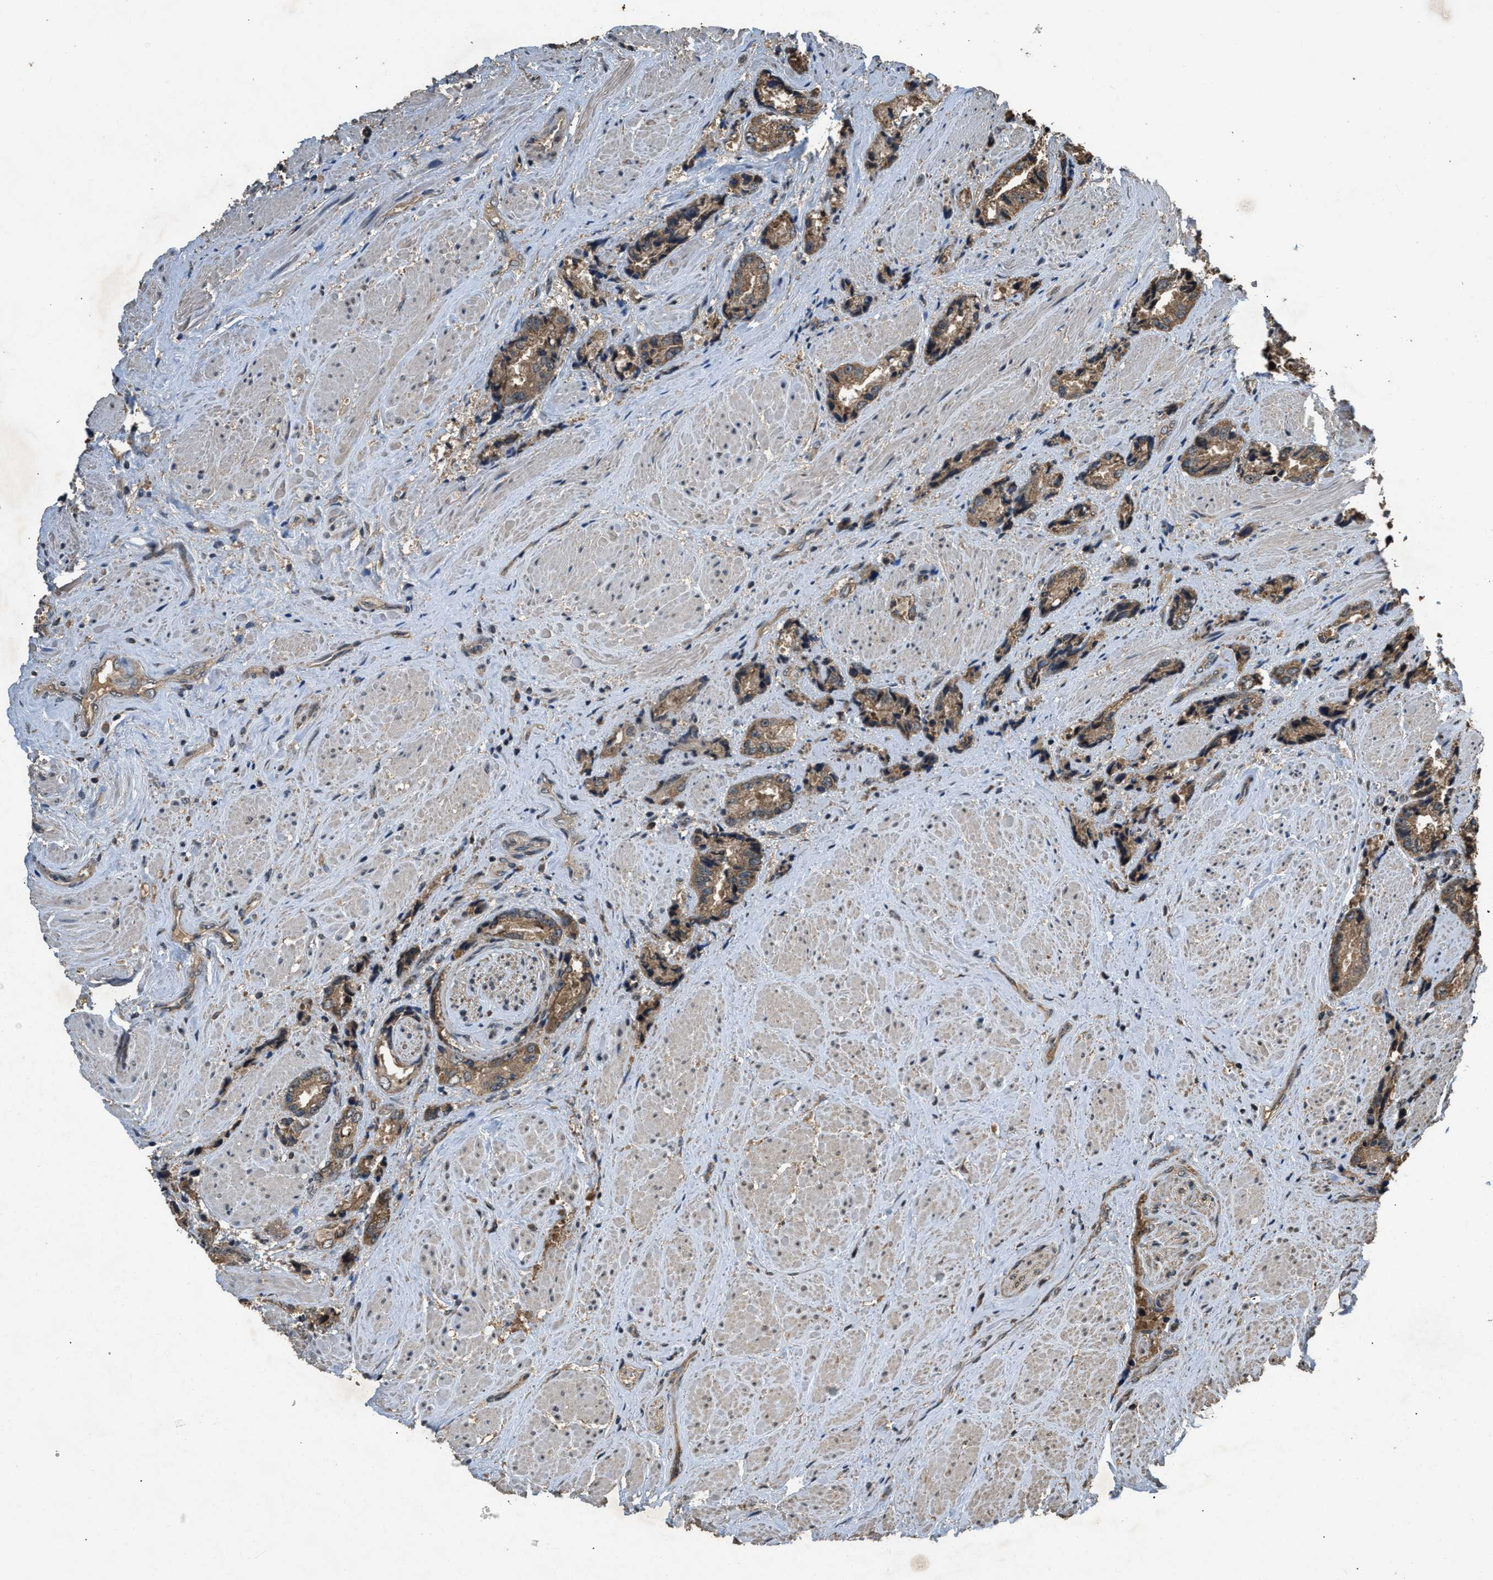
{"staining": {"intensity": "moderate", "quantity": ">75%", "location": "cytoplasmic/membranous"}, "tissue": "prostate cancer", "cell_type": "Tumor cells", "image_type": "cancer", "snomed": [{"axis": "morphology", "description": "Adenocarcinoma, High grade"}, {"axis": "topography", "description": "Prostate"}], "caption": "Prostate cancer stained with DAB (3,3'-diaminobenzidine) IHC displays medium levels of moderate cytoplasmic/membranous positivity in approximately >75% of tumor cells. The protein of interest is shown in brown color, while the nuclei are stained blue.", "gene": "DENND6B", "patient": {"sex": "male", "age": 61}}